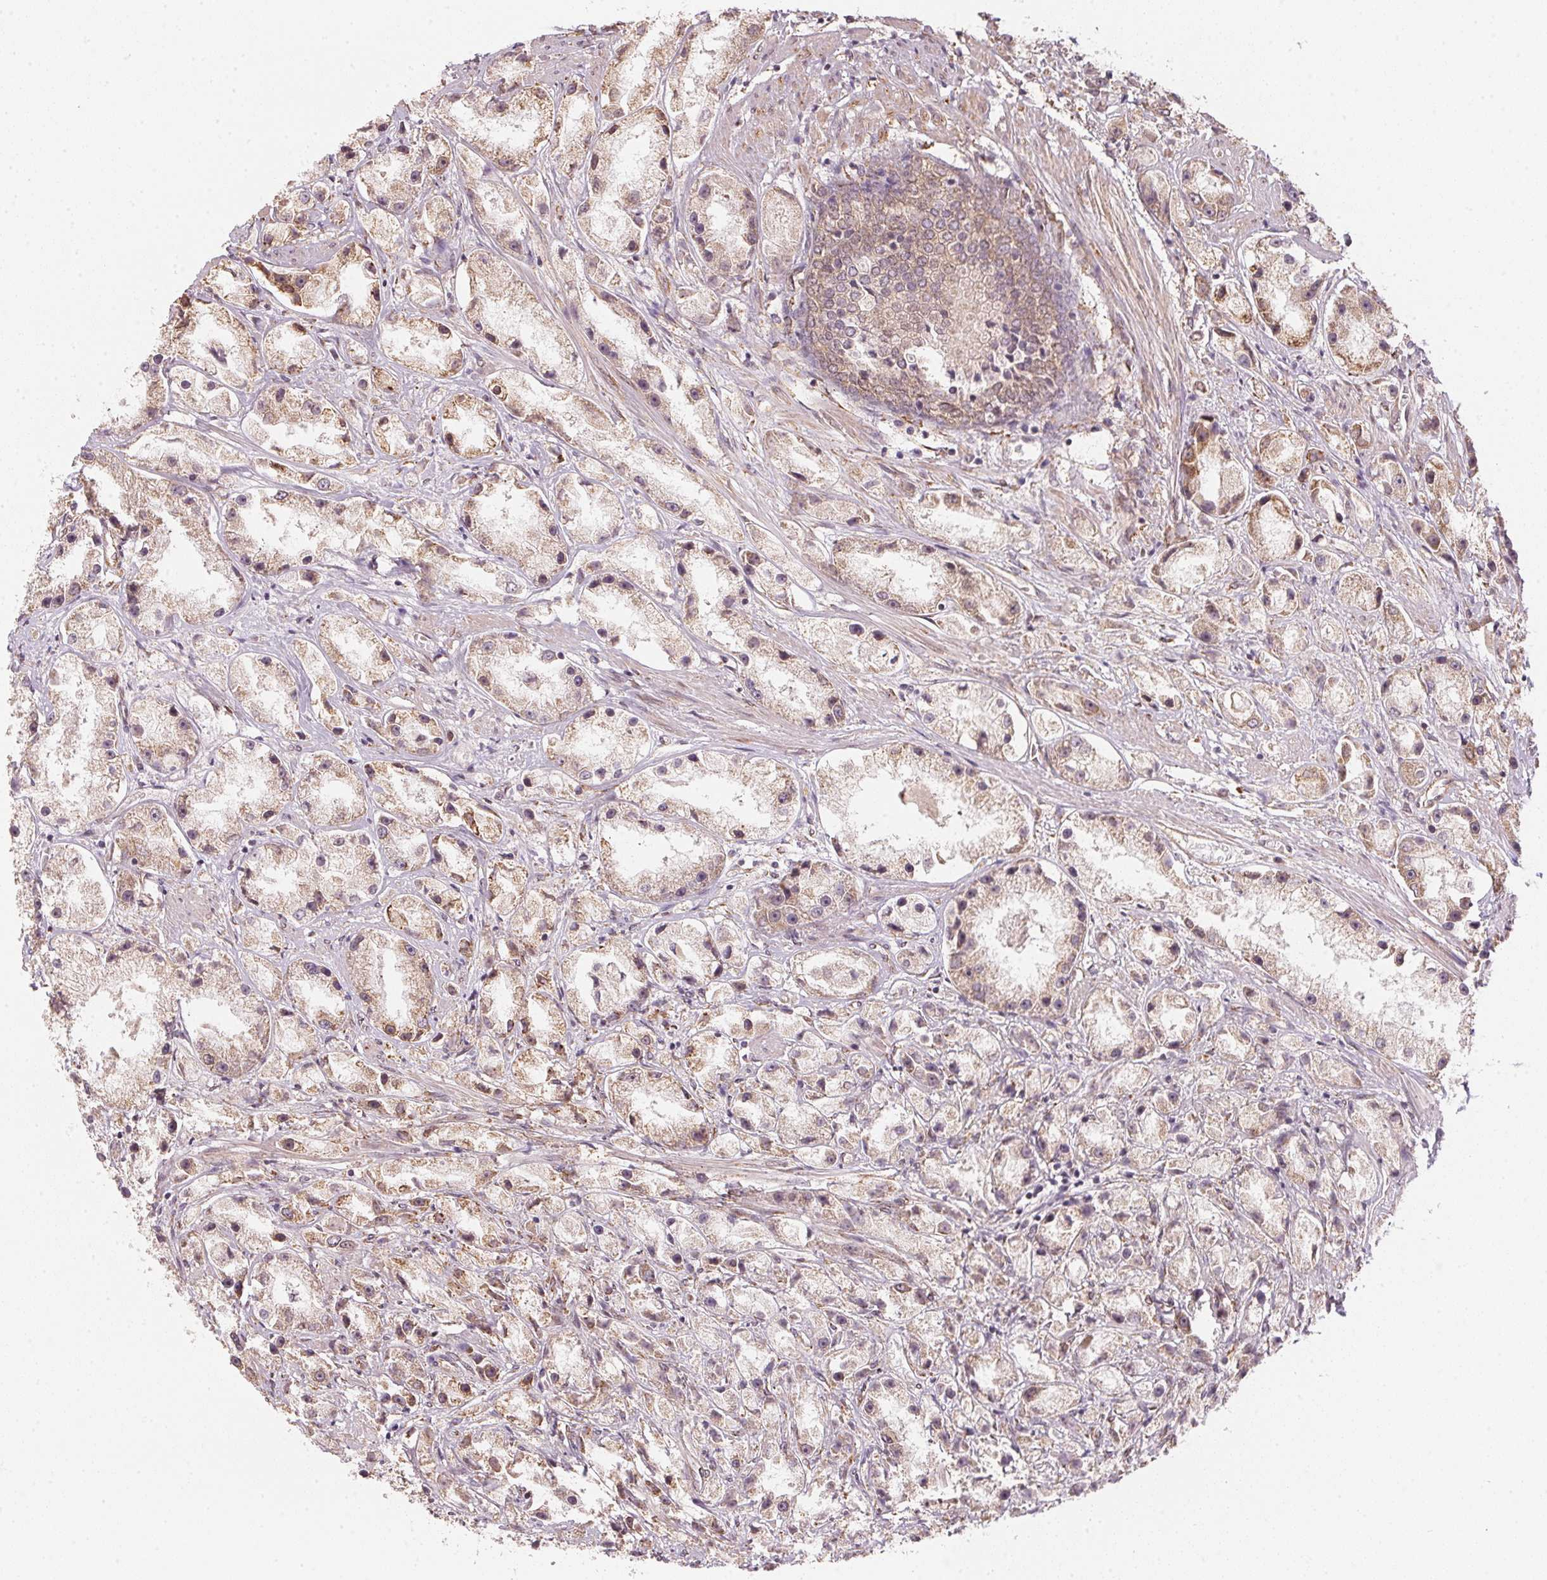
{"staining": {"intensity": "weak", "quantity": ">75%", "location": "cytoplasmic/membranous"}, "tissue": "prostate cancer", "cell_type": "Tumor cells", "image_type": "cancer", "snomed": [{"axis": "morphology", "description": "Adenocarcinoma, High grade"}, {"axis": "topography", "description": "Prostate"}], "caption": "High-magnification brightfield microscopy of high-grade adenocarcinoma (prostate) stained with DAB (brown) and counterstained with hematoxylin (blue). tumor cells exhibit weak cytoplasmic/membranous staining is appreciated in about>75% of cells.", "gene": "STRN4", "patient": {"sex": "male", "age": 67}}